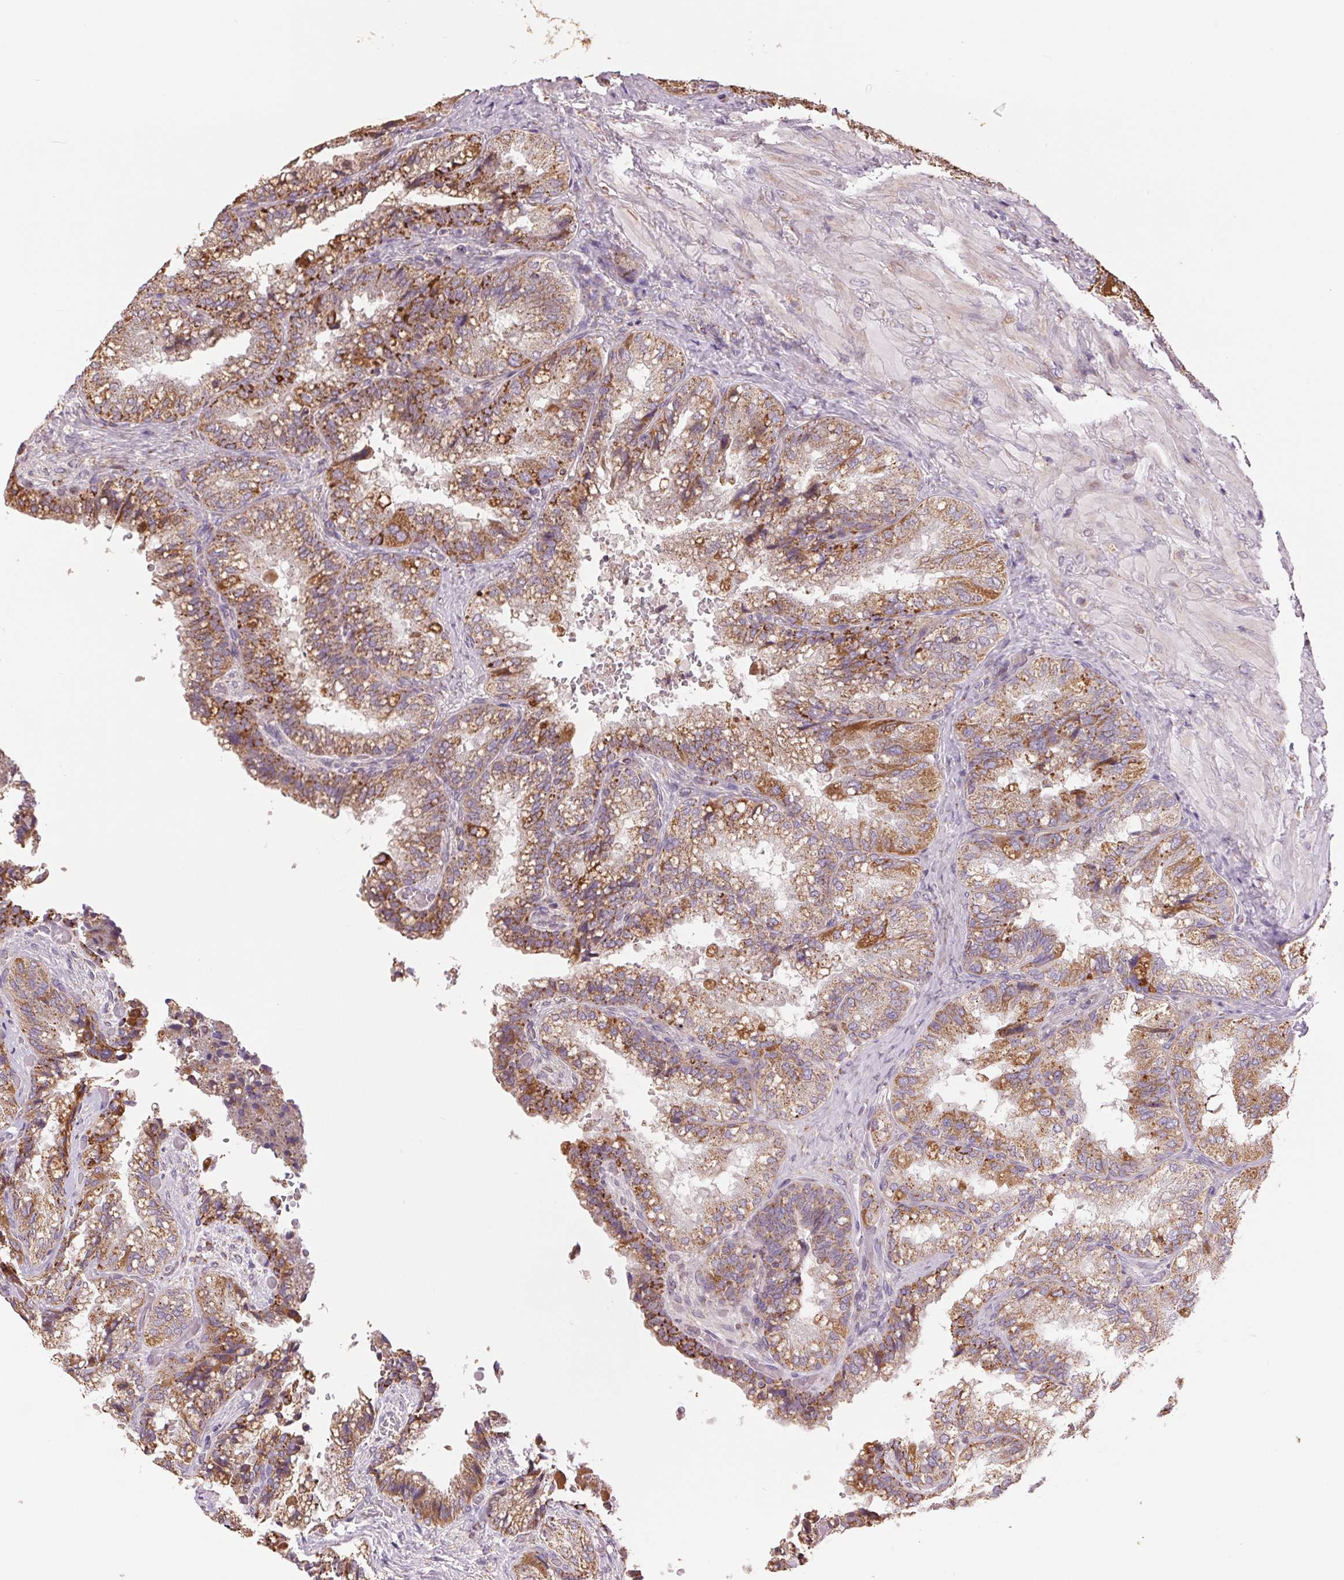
{"staining": {"intensity": "moderate", "quantity": ">75%", "location": "cytoplasmic/membranous"}, "tissue": "seminal vesicle", "cell_type": "Glandular cells", "image_type": "normal", "snomed": [{"axis": "morphology", "description": "Normal tissue, NOS"}, {"axis": "topography", "description": "Seminal veicle"}], "caption": "A micrograph of seminal vesicle stained for a protein reveals moderate cytoplasmic/membranous brown staining in glandular cells. (DAB (3,3'-diaminobenzidine) IHC with brightfield microscopy, high magnification).", "gene": "DGUOK", "patient": {"sex": "male", "age": 57}}